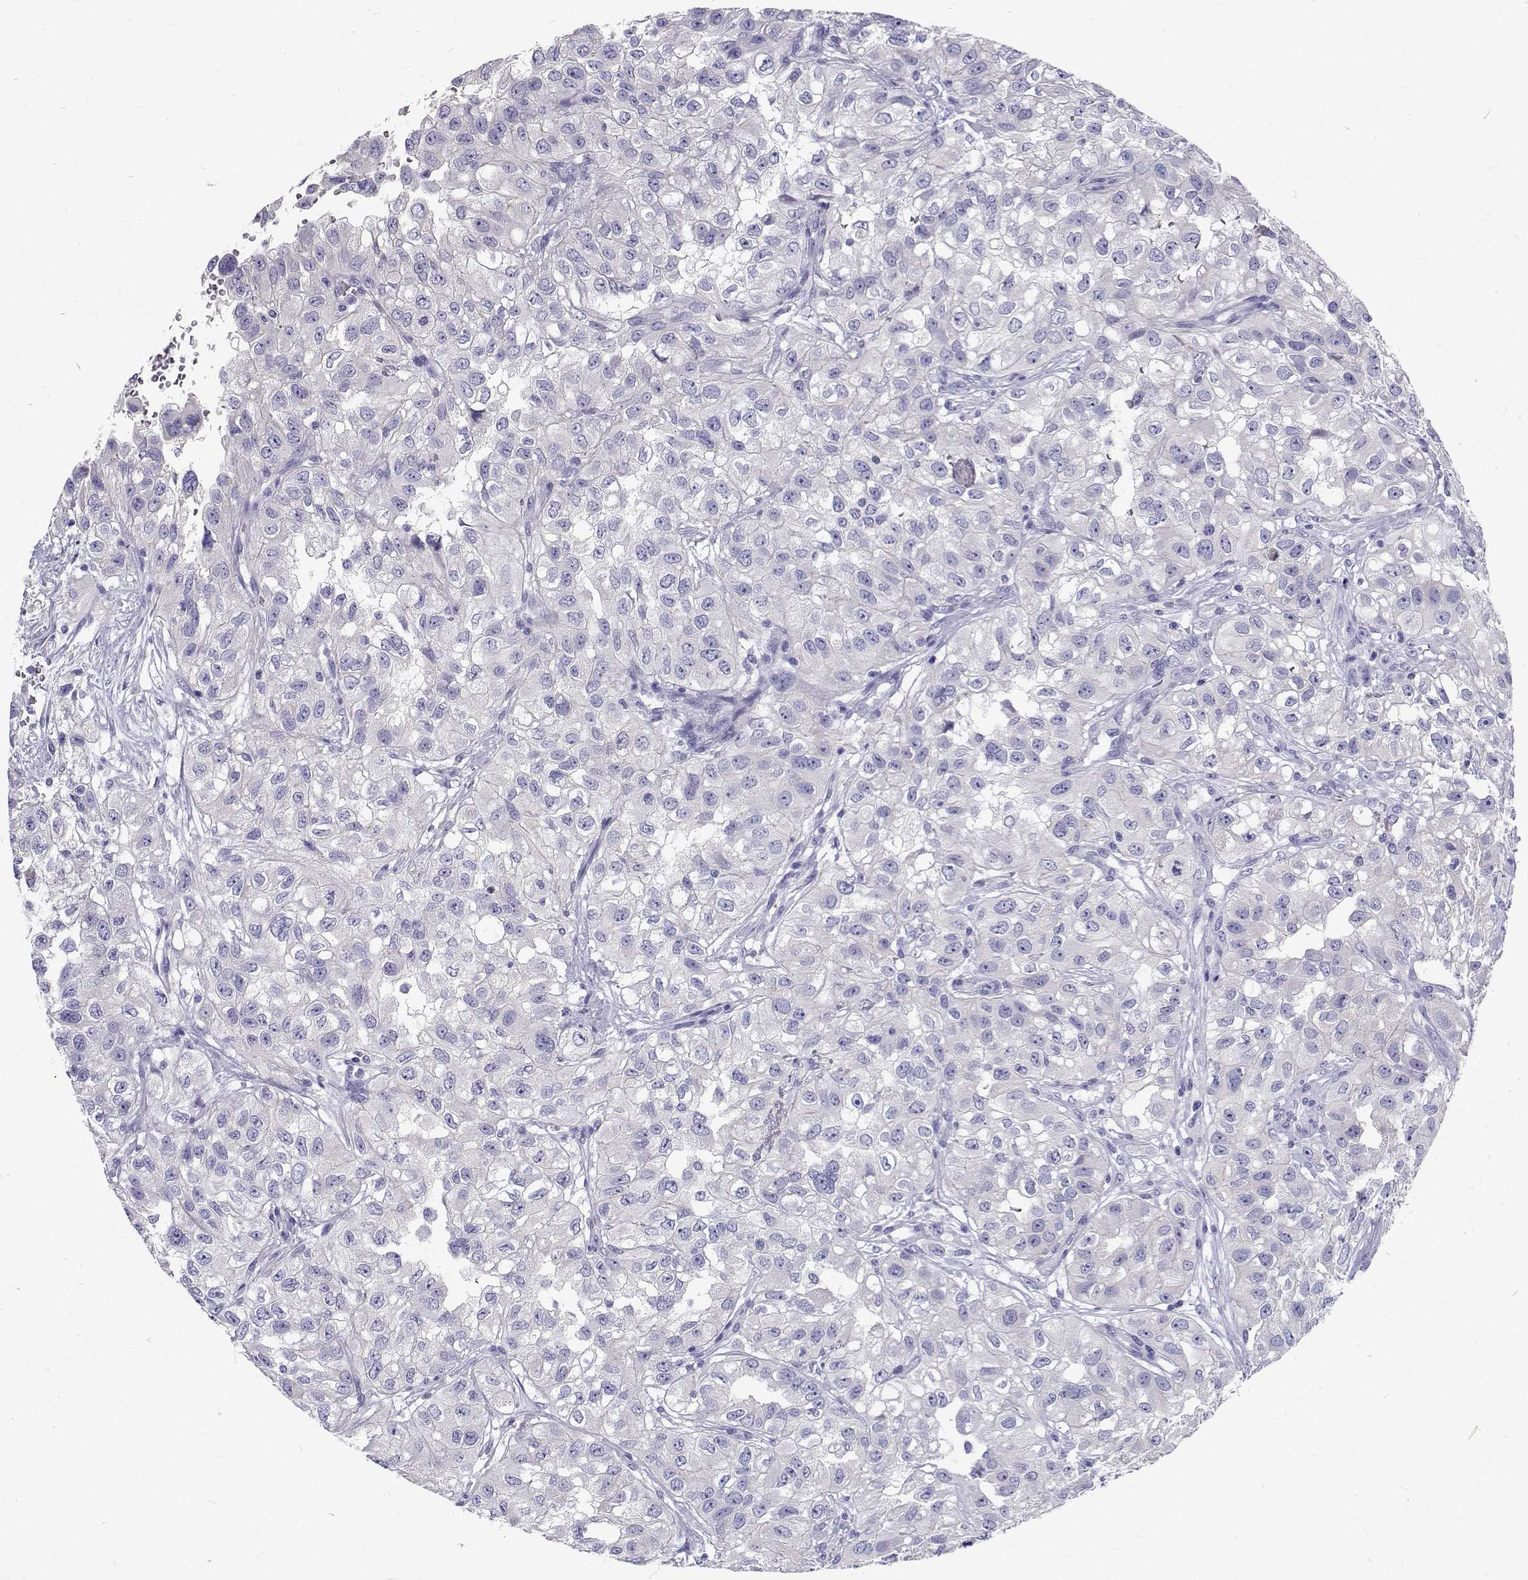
{"staining": {"intensity": "negative", "quantity": "none", "location": "none"}, "tissue": "renal cancer", "cell_type": "Tumor cells", "image_type": "cancer", "snomed": [{"axis": "morphology", "description": "Adenocarcinoma, NOS"}, {"axis": "topography", "description": "Kidney"}], "caption": "A photomicrograph of human renal cancer is negative for staining in tumor cells.", "gene": "IGSF1", "patient": {"sex": "male", "age": 64}}